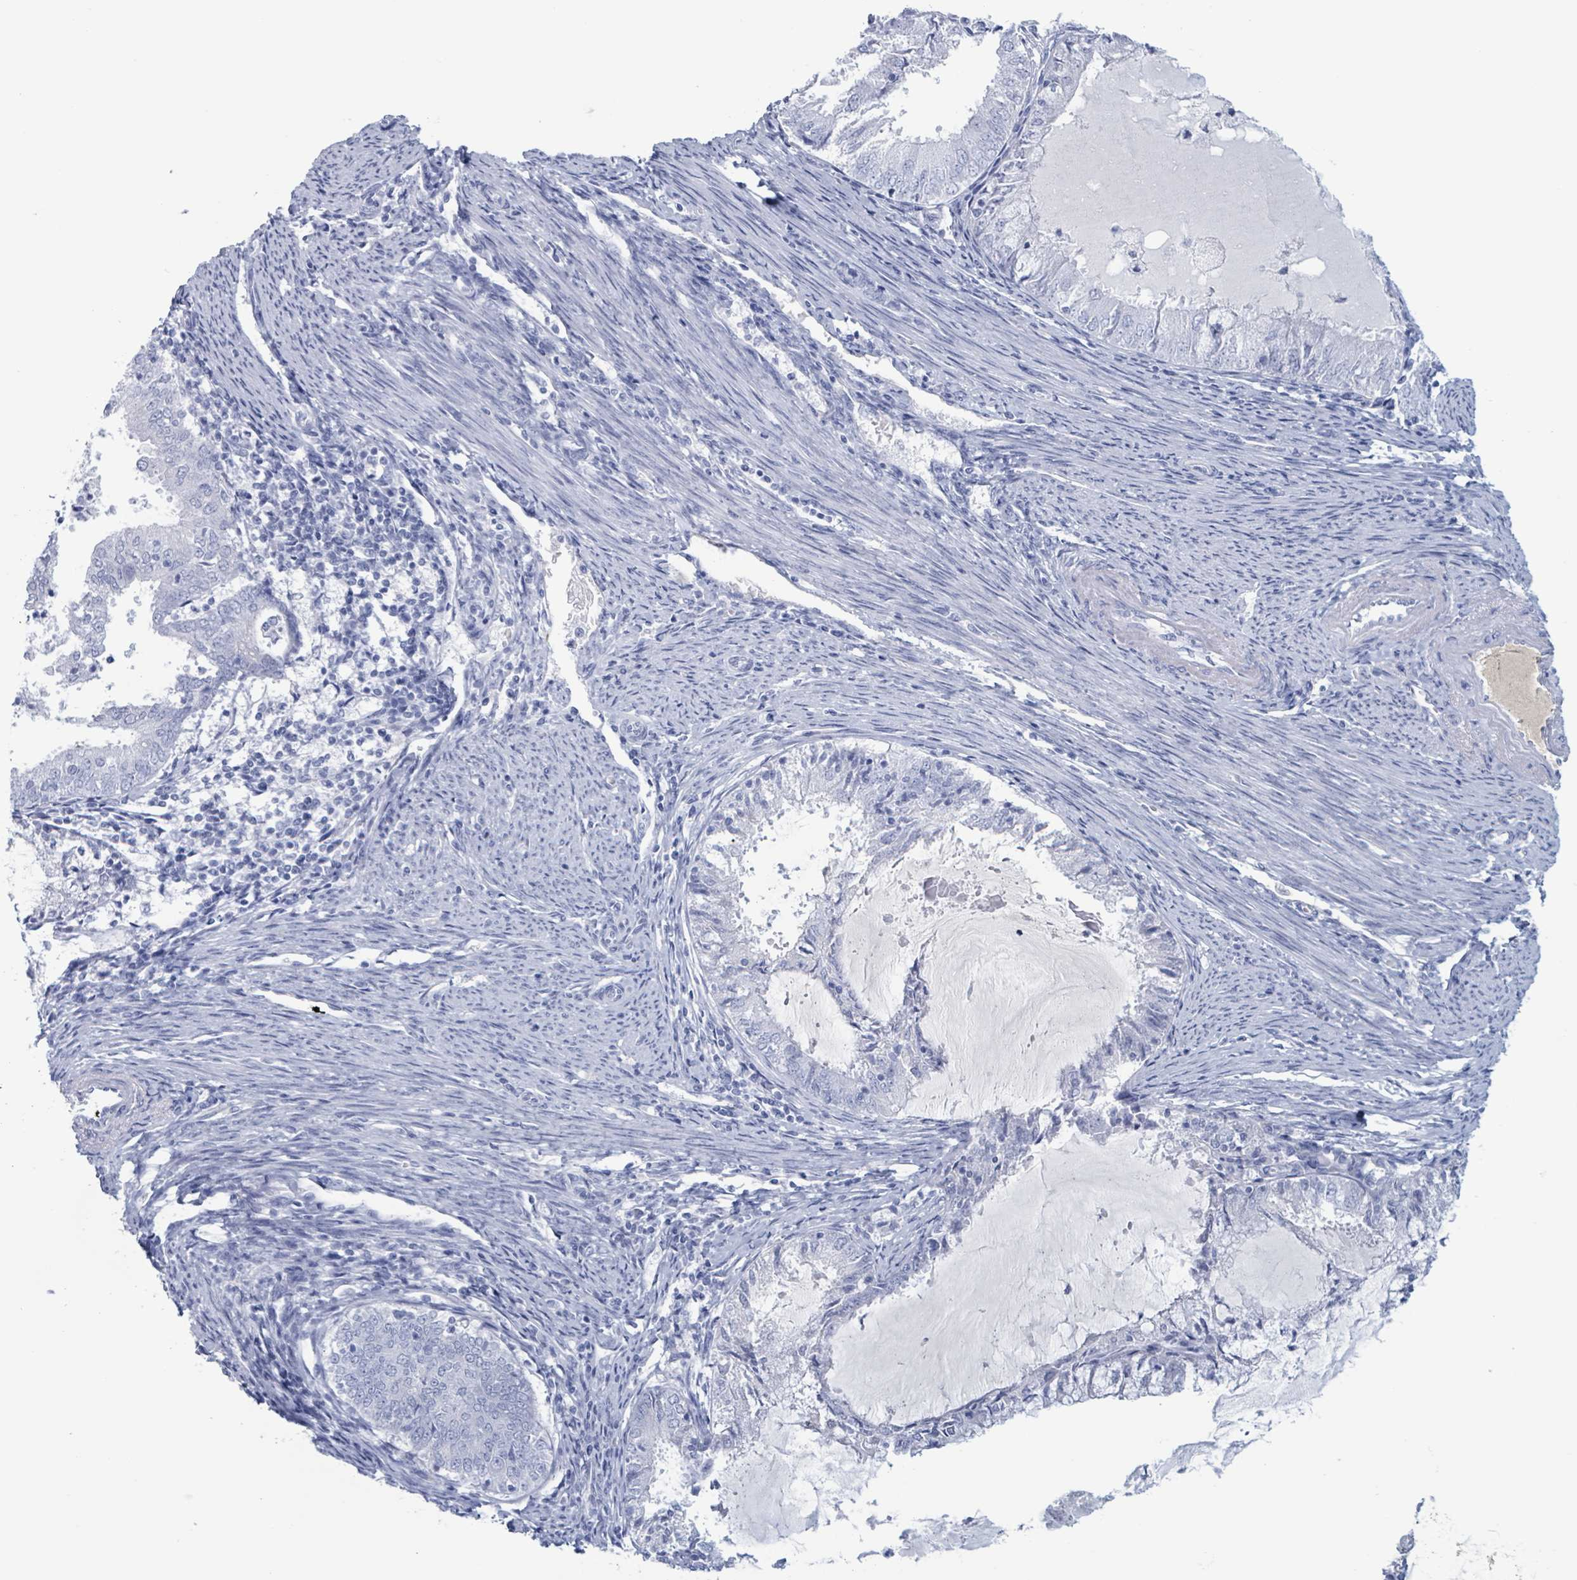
{"staining": {"intensity": "negative", "quantity": "none", "location": "none"}, "tissue": "endometrial cancer", "cell_type": "Tumor cells", "image_type": "cancer", "snomed": [{"axis": "morphology", "description": "Adenocarcinoma, NOS"}, {"axis": "topography", "description": "Endometrium"}], "caption": "This is an immunohistochemistry (IHC) image of human endometrial adenocarcinoma. There is no staining in tumor cells.", "gene": "KLK4", "patient": {"sex": "female", "age": 57}}